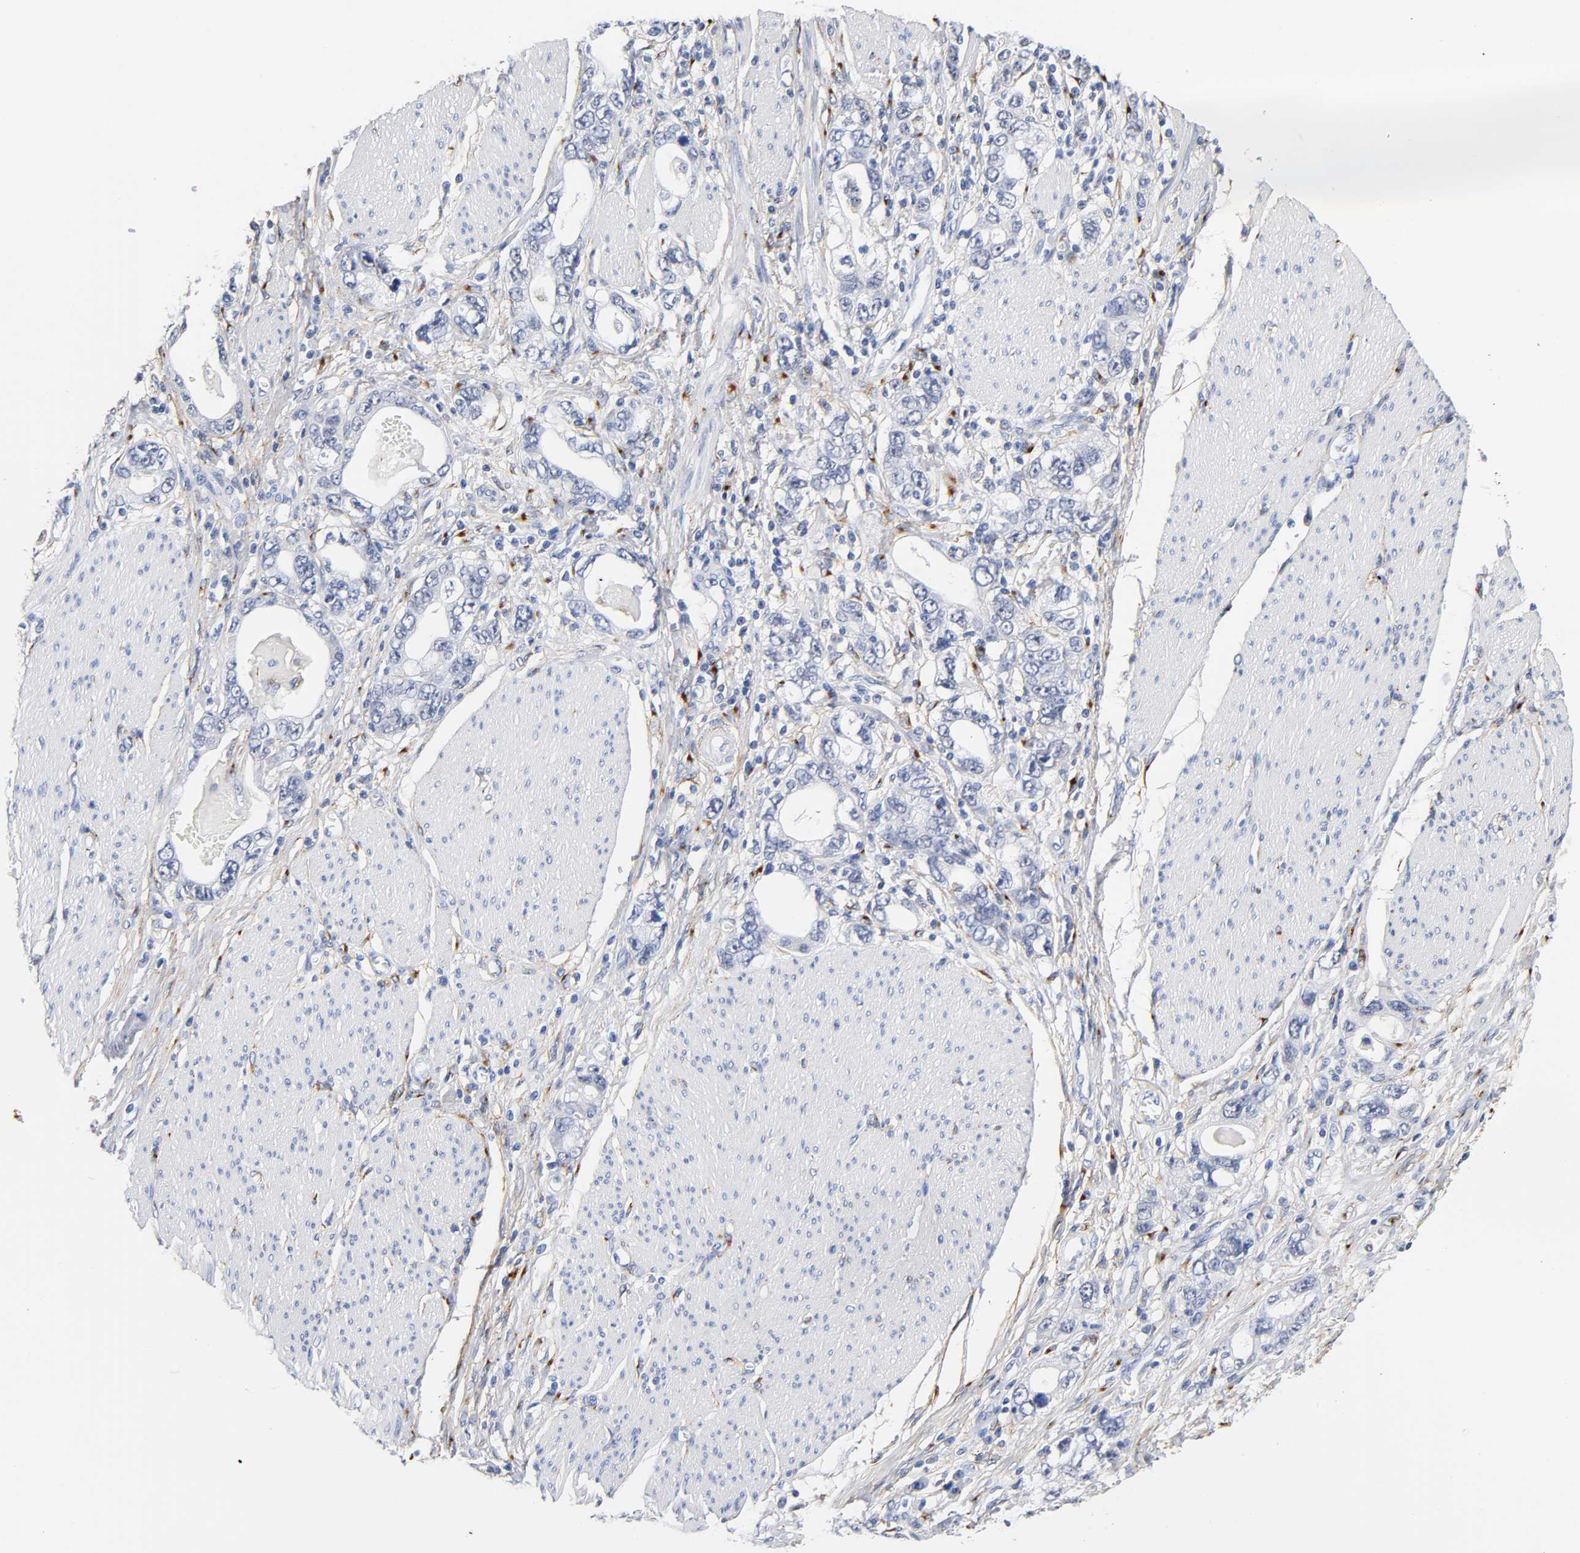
{"staining": {"intensity": "negative", "quantity": "none", "location": "none"}, "tissue": "stomach cancer", "cell_type": "Tumor cells", "image_type": "cancer", "snomed": [{"axis": "morphology", "description": "Adenocarcinoma, NOS"}, {"axis": "topography", "description": "Stomach, lower"}], "caption": "A histopathology image of human stomach adenocarcinoma is negative for staining in tumor cells.", "gene": "LRP1", "patient": {"sex": "female", "age": 93}}